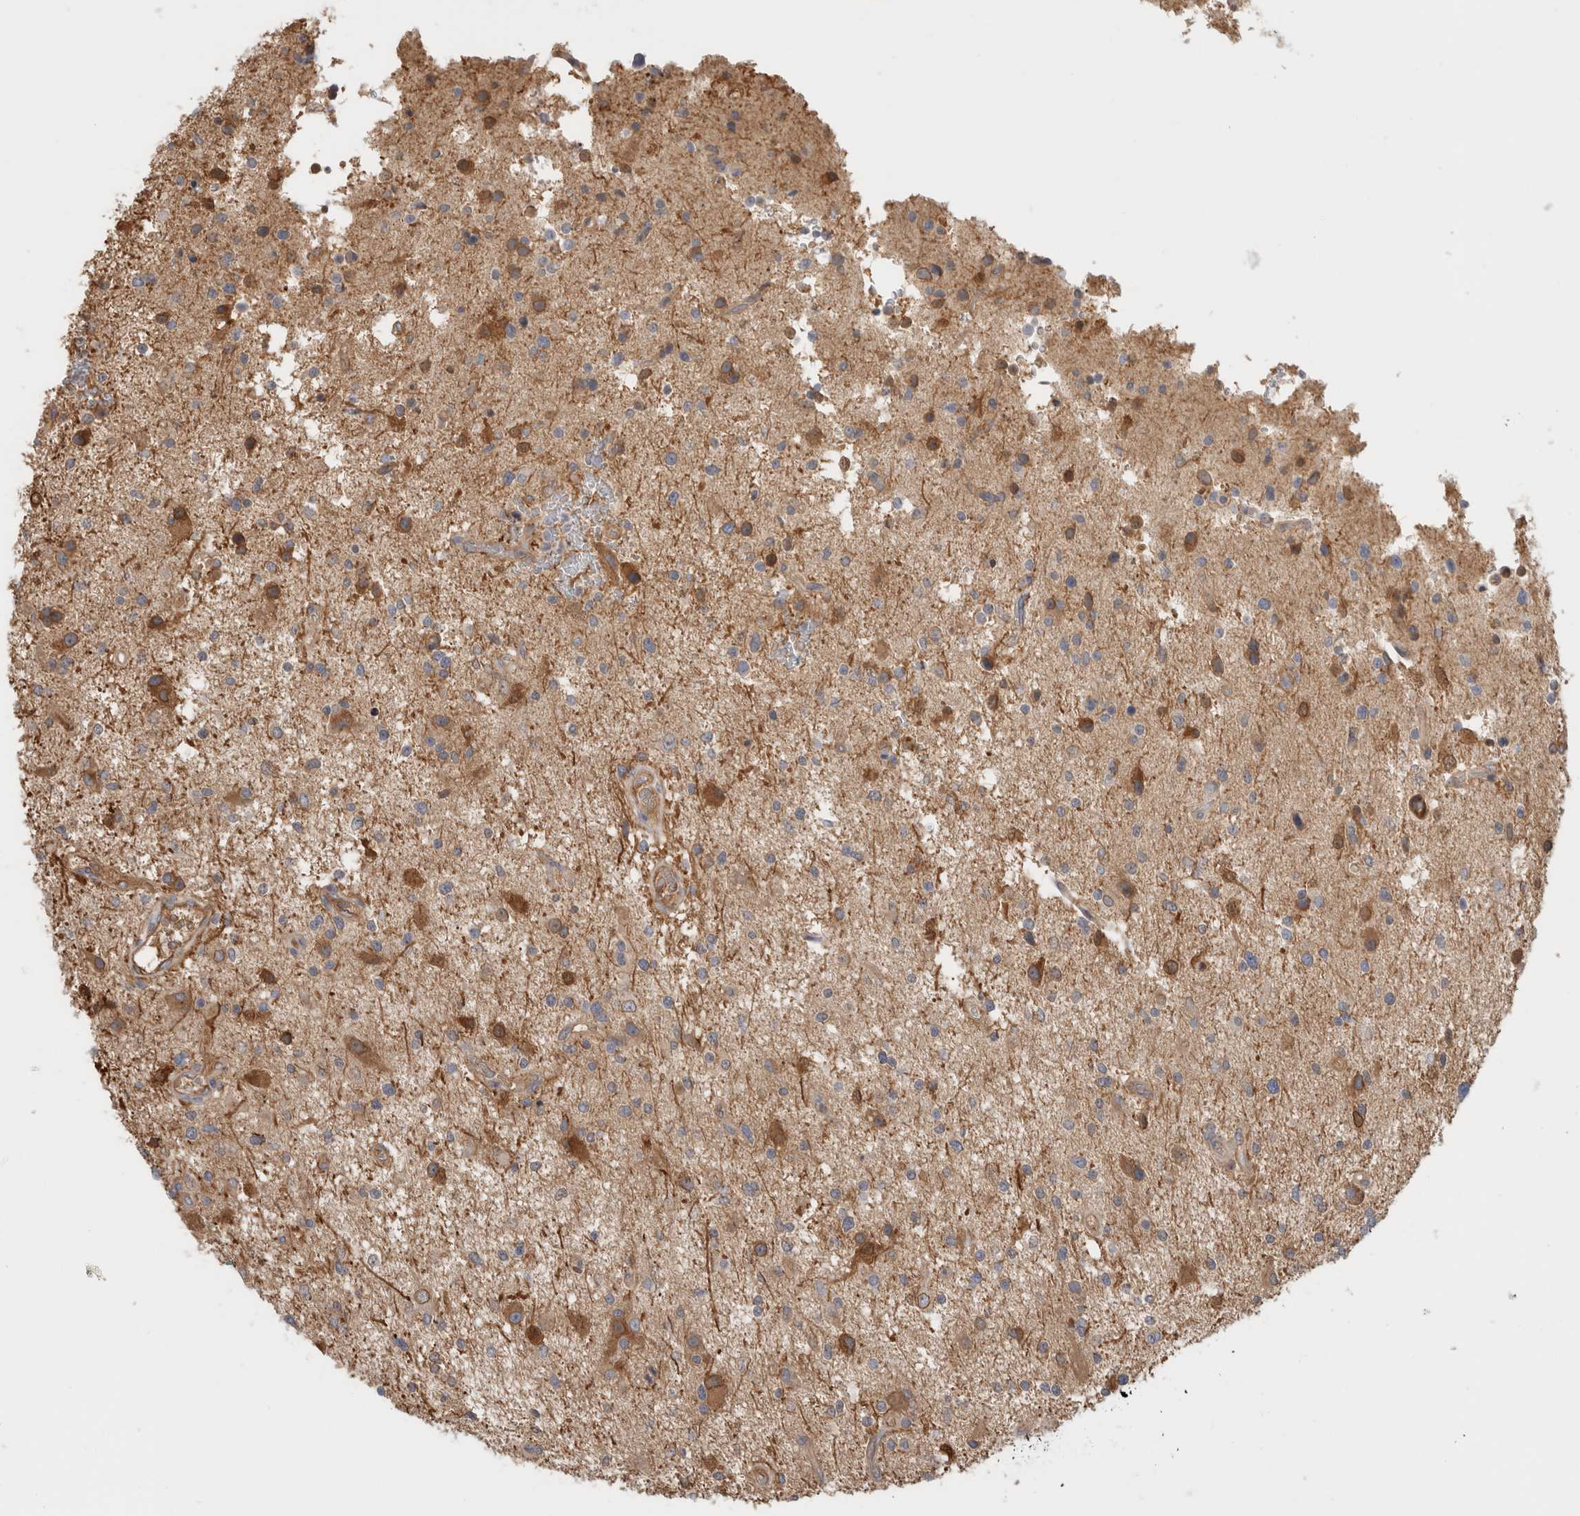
{"staining": {"intensity": "moderate", "quantity": "25%-75%", "location": "cytoplasmic/membranous"}, "tissue": "glioma", "cell_type": "Tumor cells", "image_type": "cancer", "snomed": [{"axis": "morphology", "description": "Glioma, malignant, High grade"}, {"axis": "topography", "description": "Brain"}], "caption": "Immunohistochemical staining of human malignant glioma (high-grade) reveals medium levels of moderate cytoplasmic/membranous staining in about 25%-75% of tumor cells. The staining was performed using DAB (3,3'-diaminobenzidine) to visualize the protein expression in brown, while the nuclei were stained in blue with hematoxylin (Magnification: 20x).", "gene": "CFI", "patient": {"sex": "male", "age": 33}}